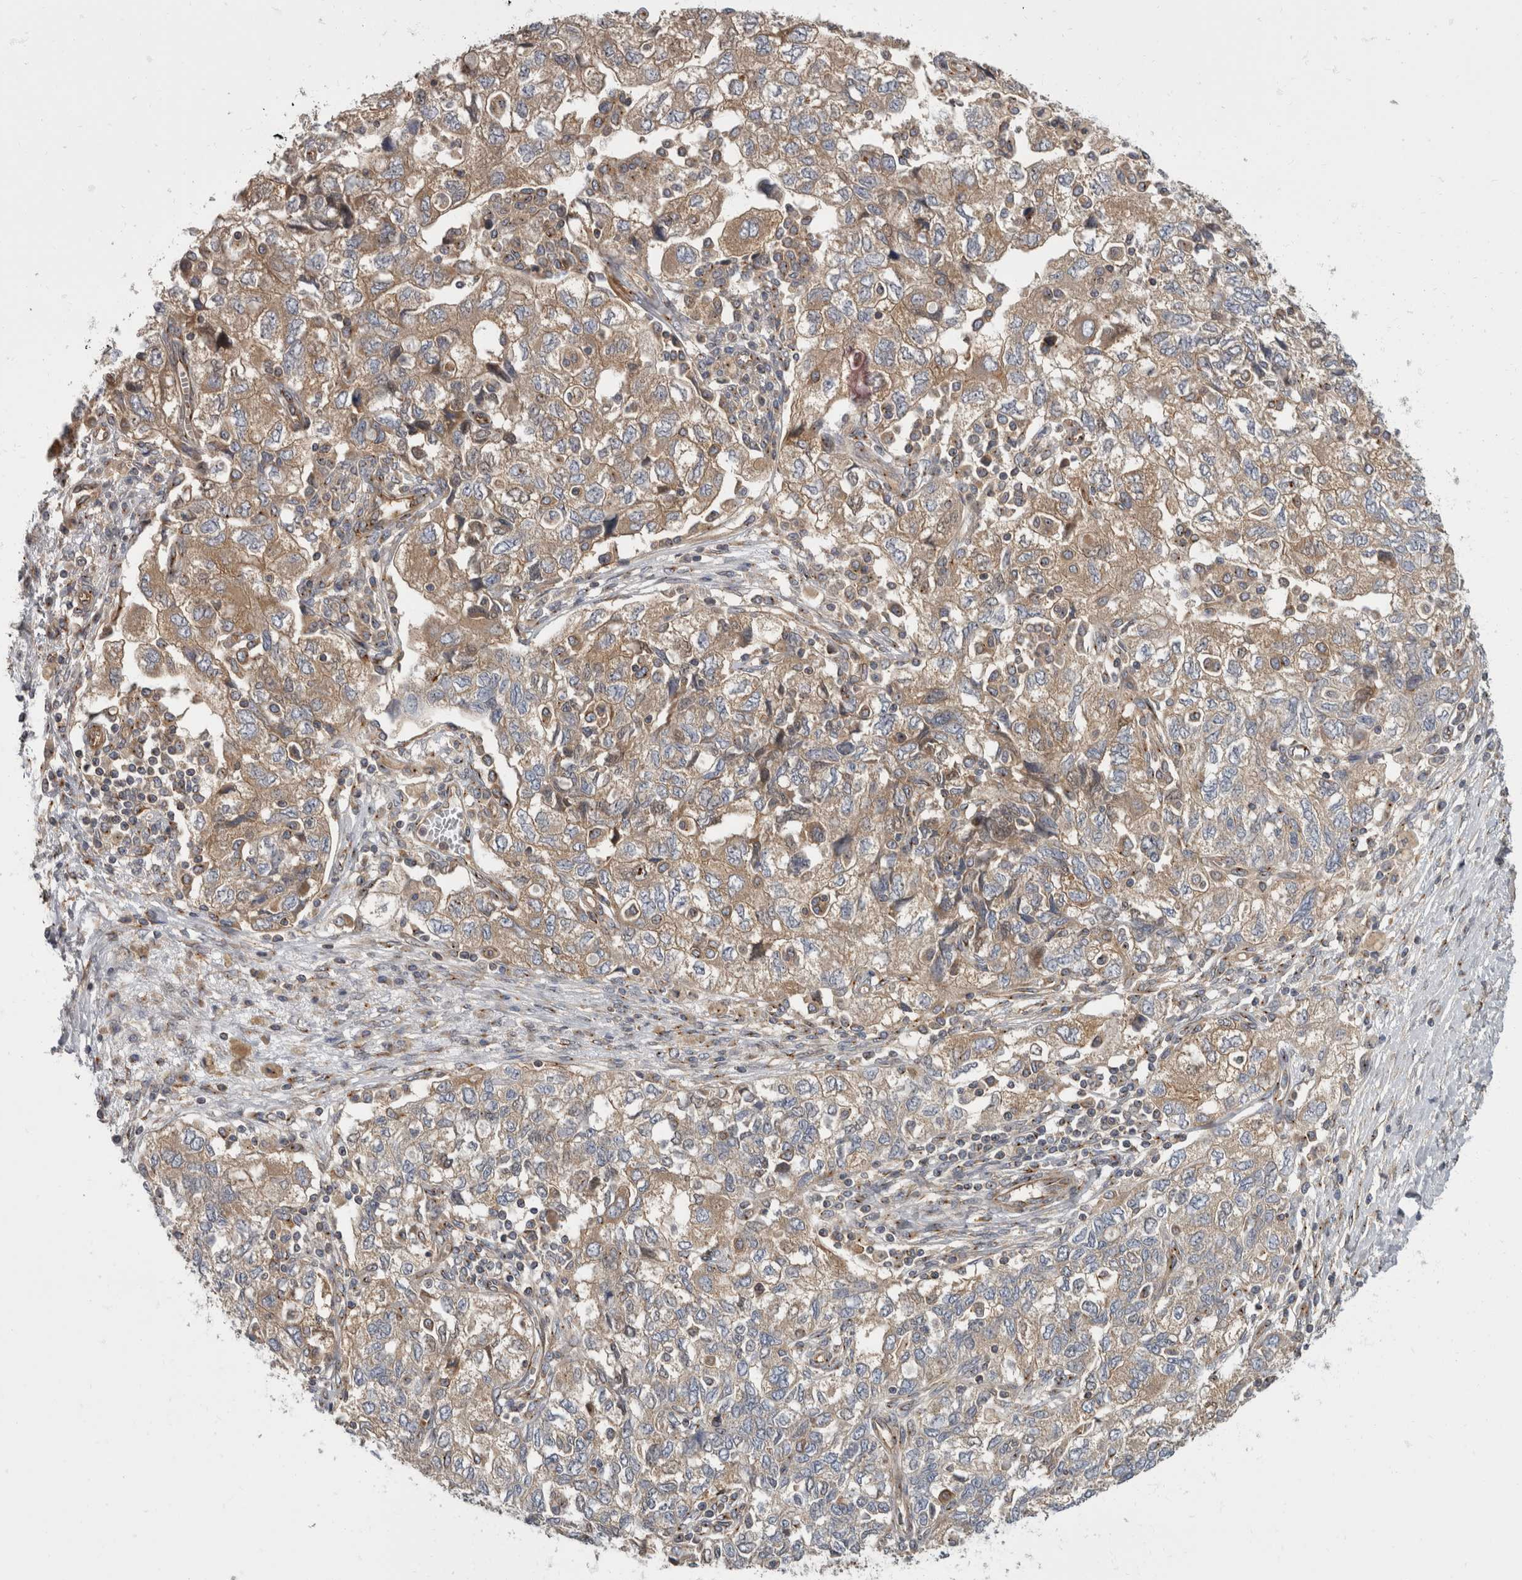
{"staining": {"intensity": "weak", "quantity": "25%-75%", "location": "cytoplasmic/membranous"}, "tissue": "ovarian cancer", "cell_type": "Tumor cells", "image_type": "cancer", "snomed": [{"axis": "morphology", "description": "Carcinoma, NOS"}, {"axis": "morphology", "description": "Cystadenocarcinoma, serous, NOS"}, {"axis": "topography", "description": "Ovary"}], "caption": "About 25%-75% of tumor cells in human ovarian cancer exhibit weak cytoplasmic/membranous protein positivity as visualized by brown immunohistochemical staining.", "gene": "HOOK3", "patient": {"sex": "female", "age": 69}}